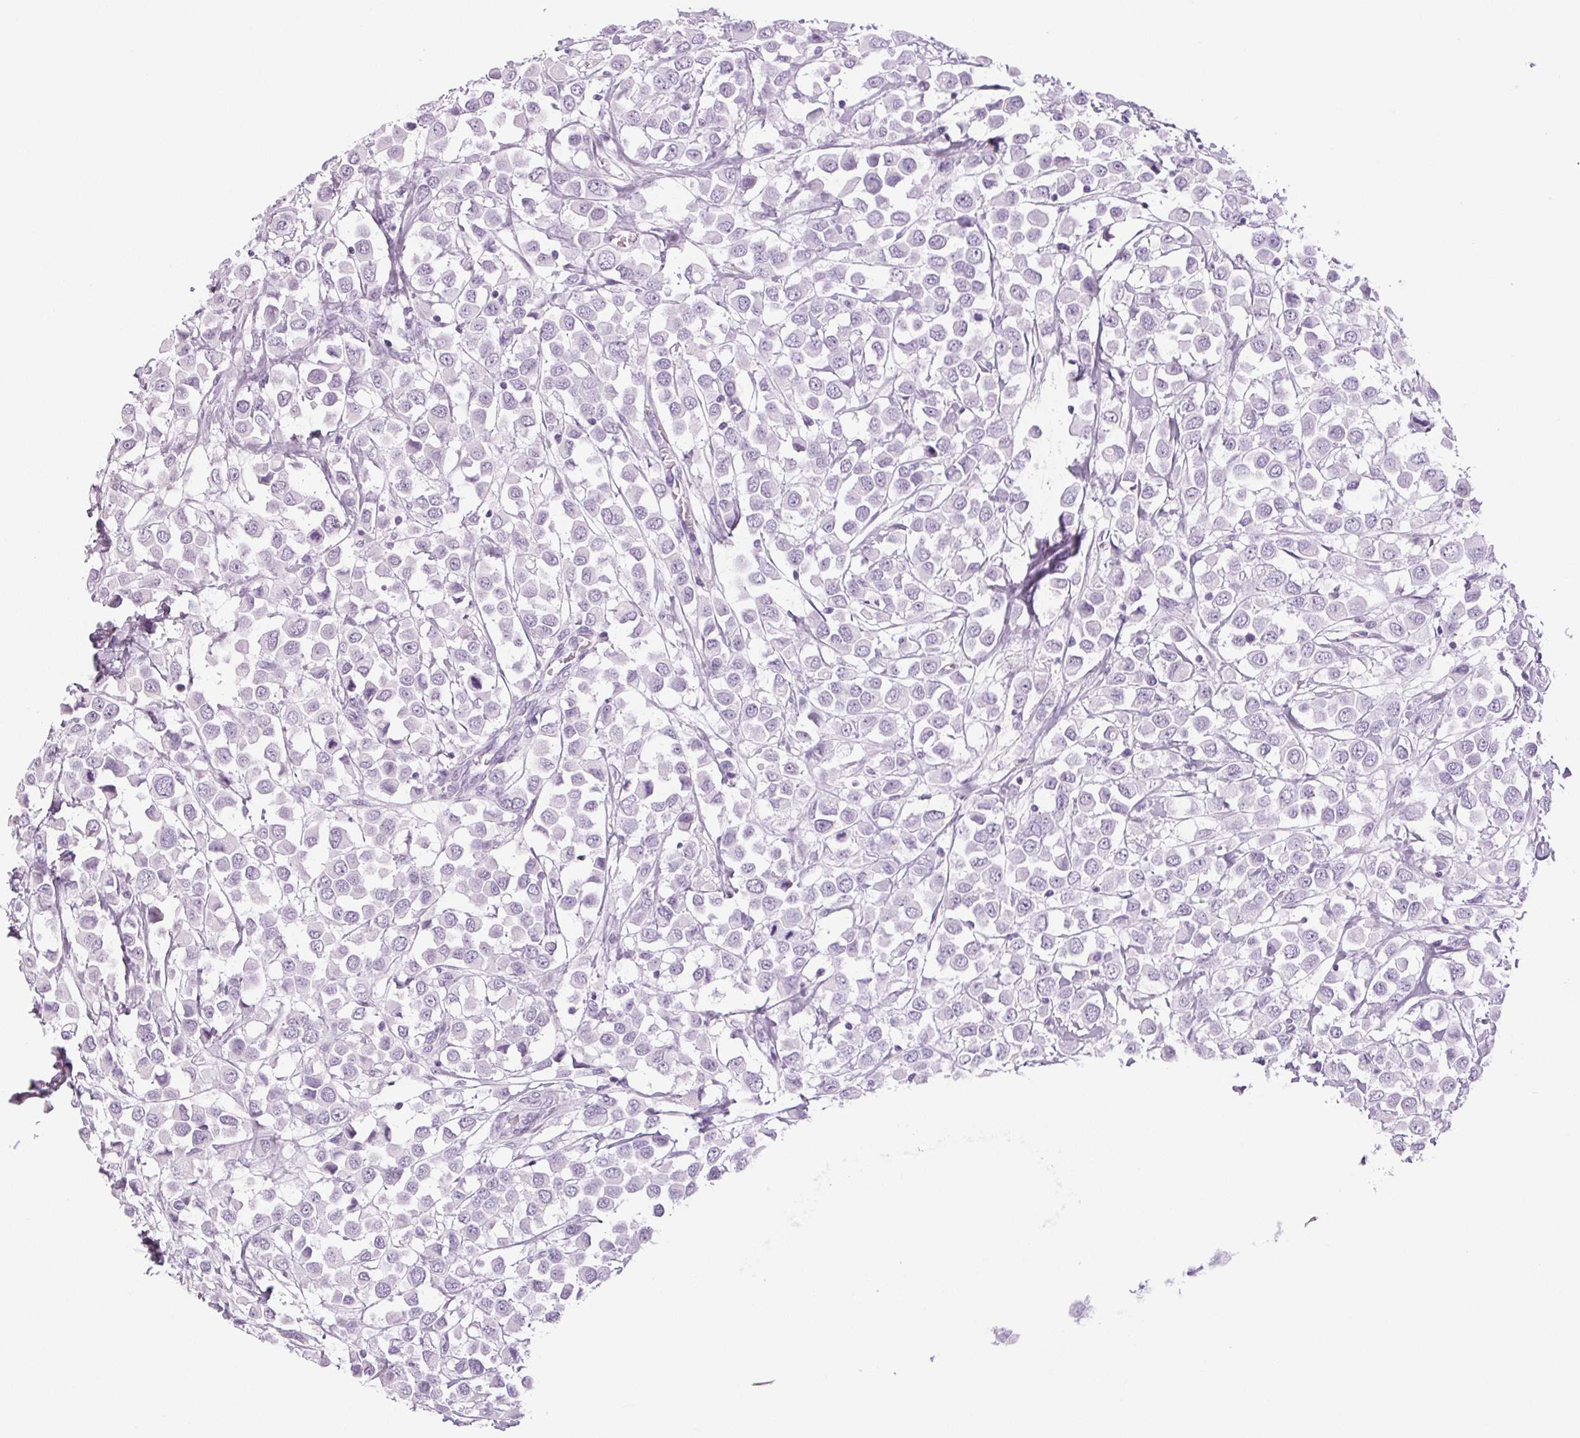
{"staining": {"intensity": "negative", "quantity": "none", "location": "none"}, "tissue": "breast cancer", "cell_type": "Tumor cells", "image_type": "cancer", "snomed": [{"axis": "morphology", "description": "Duct carcinoma"}, {"axis": "topography", "description": "Breast"}], "caption": "Immunohistochemical staining of human breast cancer (invasive ductal carcinoma) exhibits no significant positivity in tumor cells.", "gene": "LTF", "patient": {"sex": "female", "age": 61}}